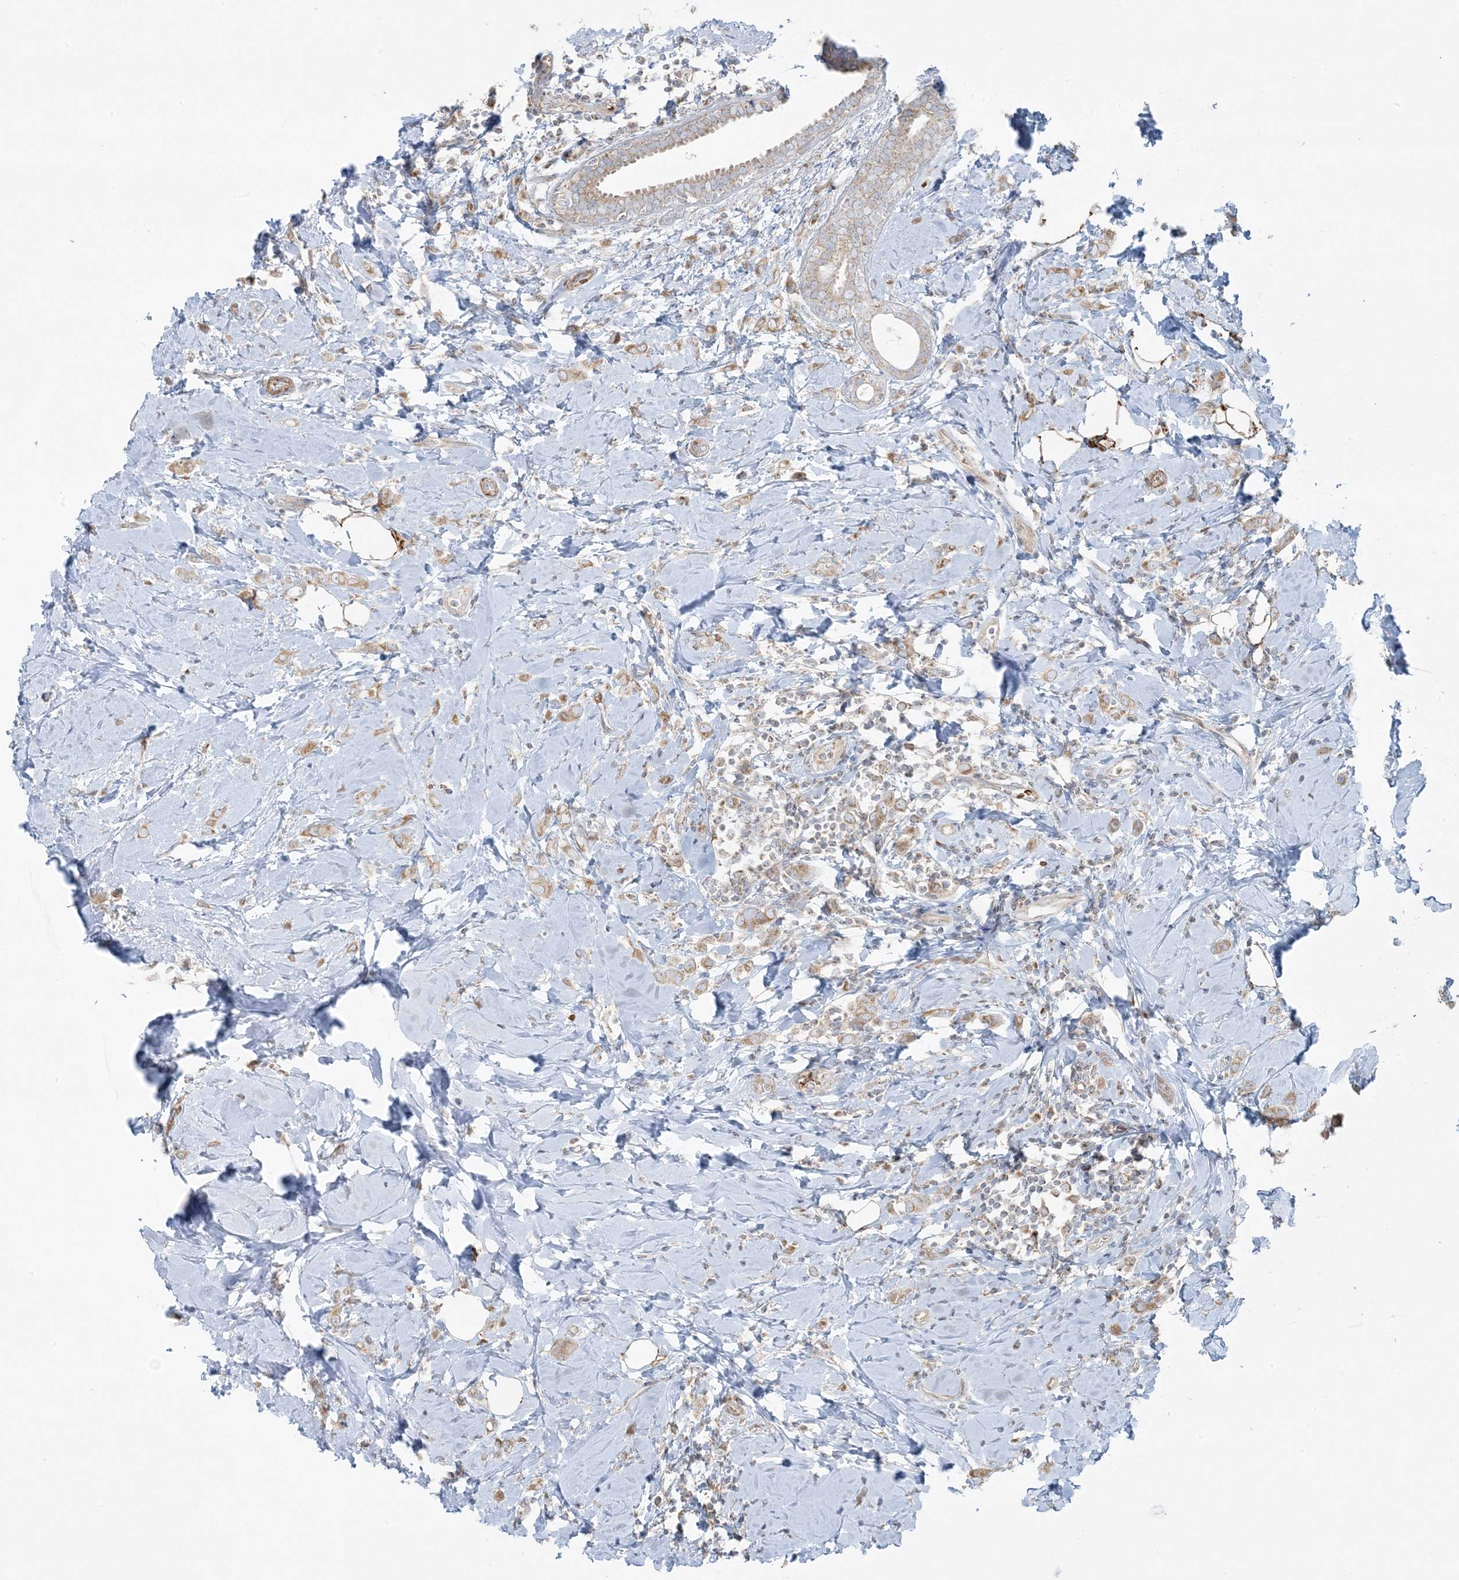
{"staining": {"intensity": "weak", "quantity": ">75%", "location": "cytoplasmic/membranous"}, "tissue": "breast cancer", "cell_type": "Tumor cells", "image_type": "cancer", "snomed": [{"axis": "morphology", "description": "Lobular carcinoma"}, {"axis": "topography", "description": "Breast"}], "caption": "Human breast lobular carcinoma stained with a brown dye reveals weak cytoplasmic/membranous positive positivity in about >75% of tumor cells.", "gene": "PIK3R4", "patient": {"sex": "female", "age": 47}}